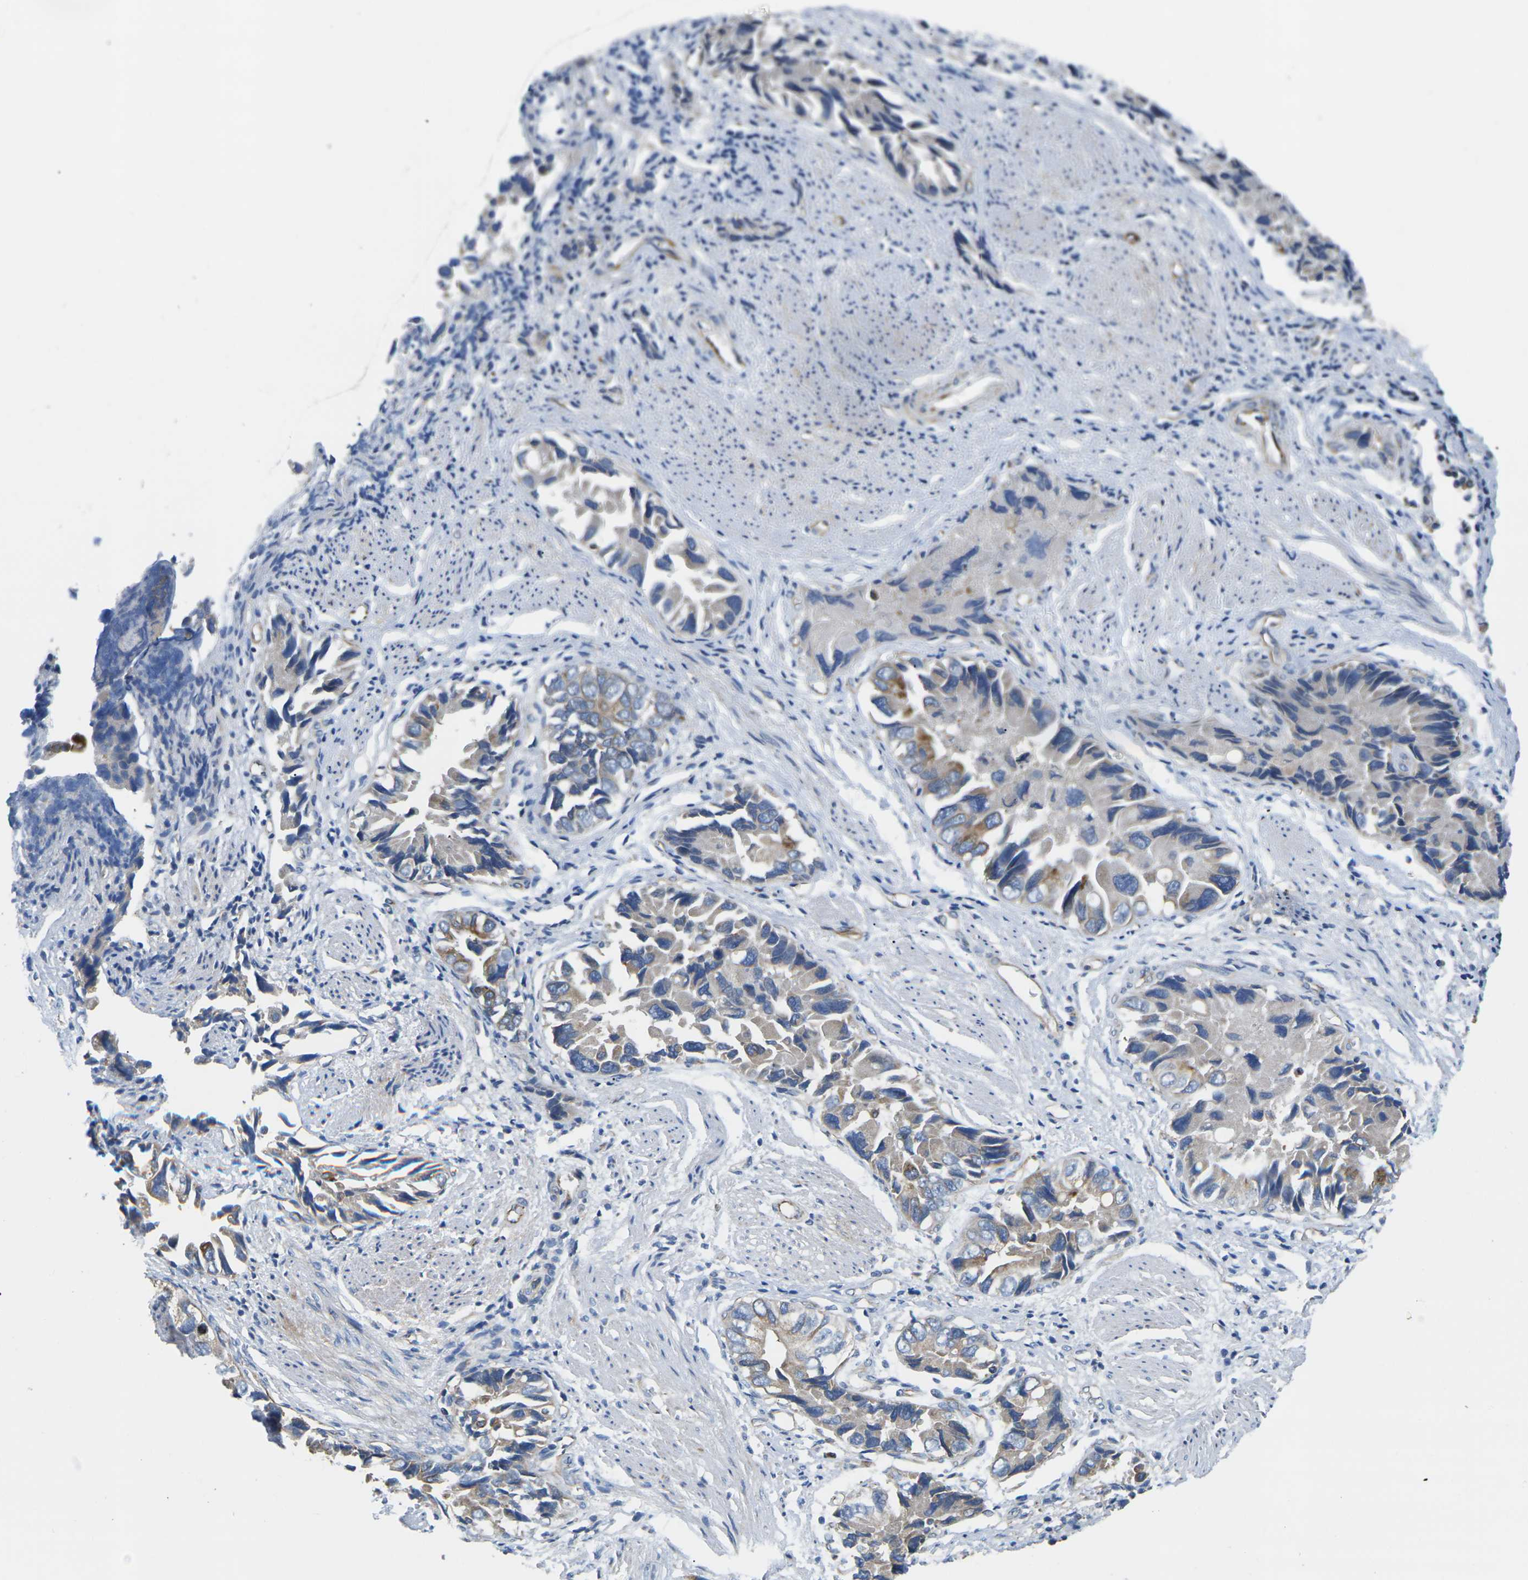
{"staining": {"intensity": "moderate", "quantity": "25%-75%", "location": "cytoplasmic/membranous"}, "tissue": "liver cancer", "cell_type": "Tumor cells", "image_type": "cancer", "snomed": [{"axis": "morphology", "description": "Cholangiocarcinoma"}, {"axis": "topography", "description": "Liver"}], "caption": "Tumor cells demonstrate medium levels of moderate cytoplasmic/membranous expression in approximately 25%-75% of cells in cholangiocarcinoma (liver). (DAB (3,3'-diaminobenzidine) = brown stain, brightfield microscopy at high magnification).", "gene": "TMEFF2", "patient": {"sex": "female", "age": 79}}